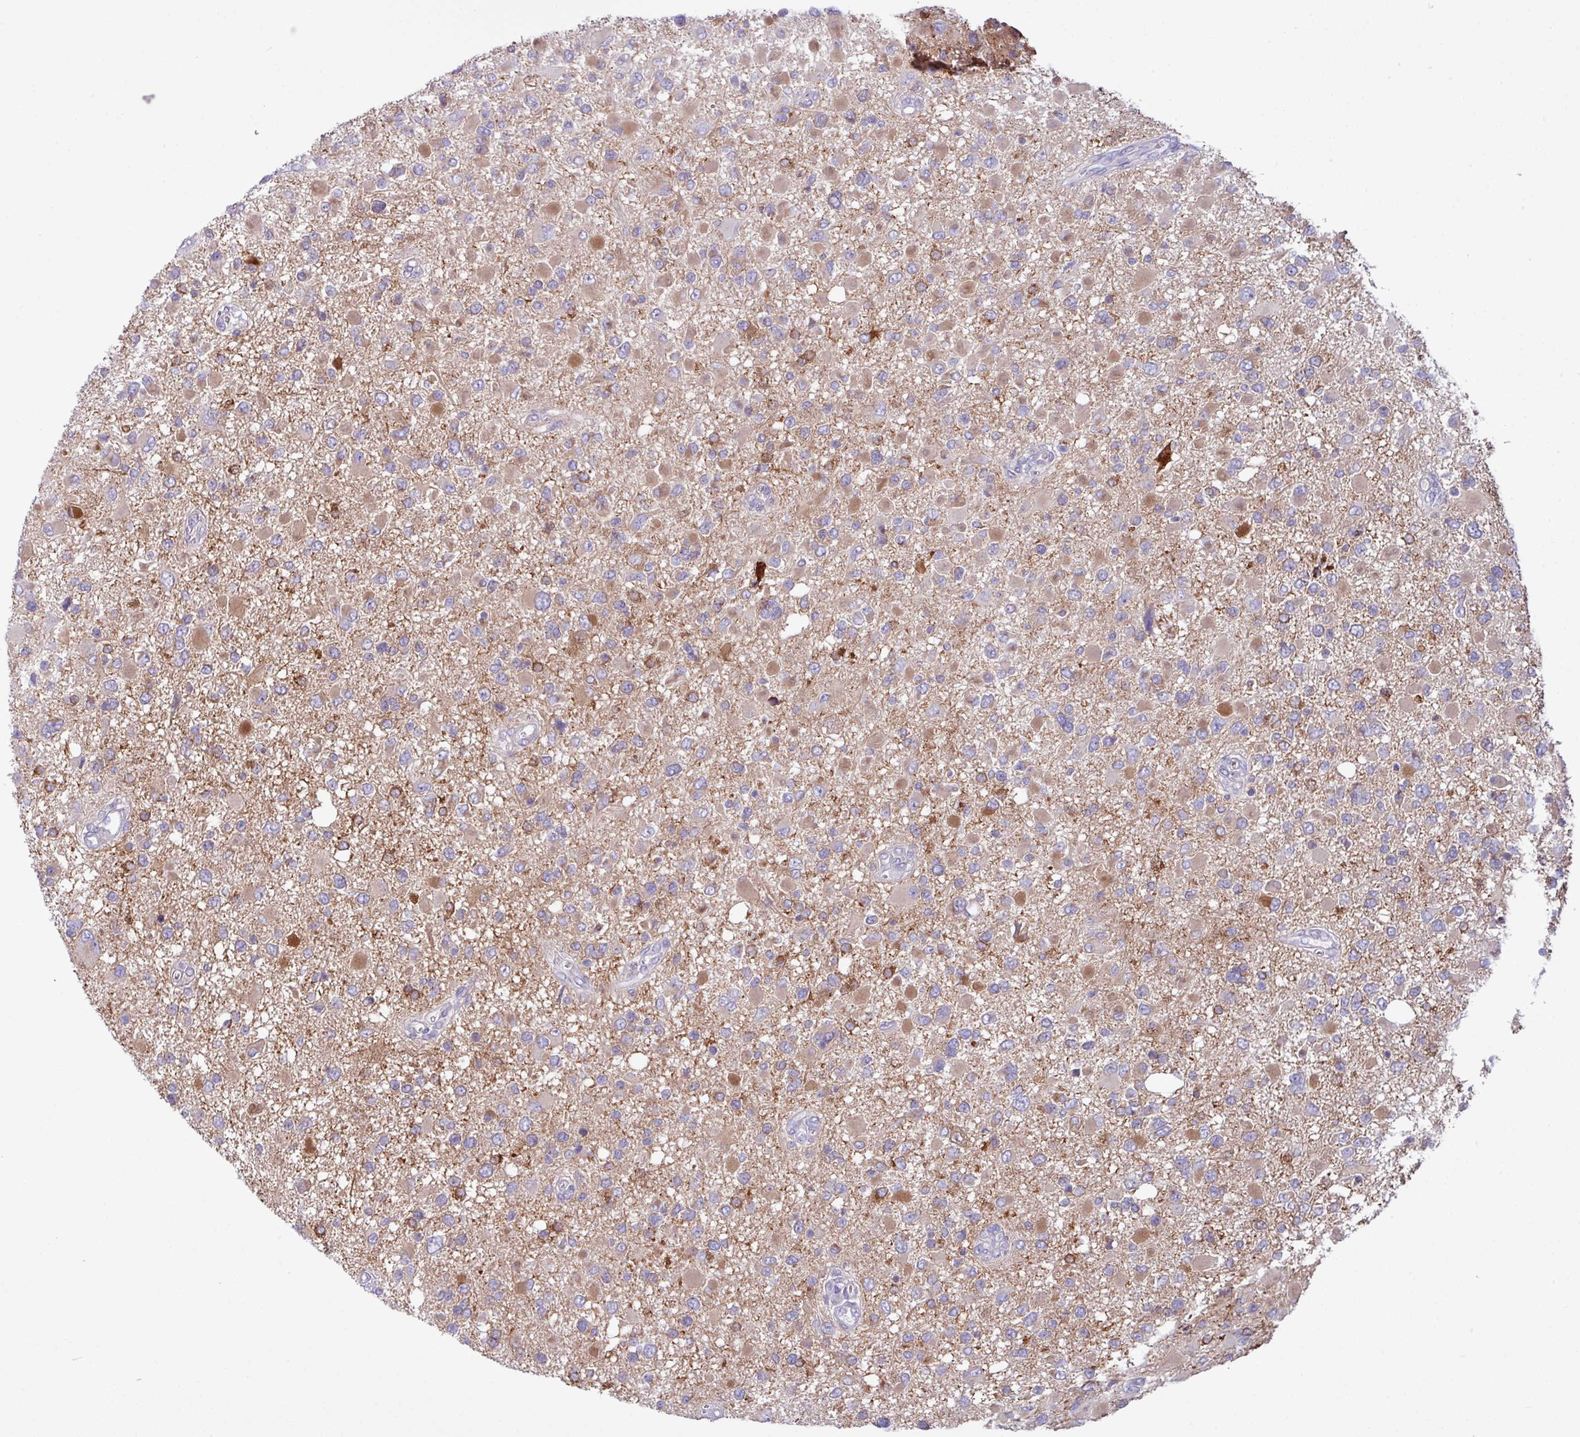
{"staining": {"intensity": "weak", "quantity": "25%-75%", "location": "cytoplasmic/membranous"}, "tissue": "glioma", "cell_type": "Tumor cells", "image_type": "cancer", "snomed": [{"axis": "morphology", "description": "Glioma, malignant, High grade"}, {"axis": "topography", "description": "Brain"}], "caption": "Immunohistochemical staining of human high-grade glioma (malignant) shows weak cytoplasmic/membranous protein positivity in about 25%-75% of tumor cells. Using DAB (brown) and hematoxylin (blue) stains, captured at high magnification using brightfield microscopy.", "gene": "KIRREL3", "patient": {"sex": "male", "age": 53}}